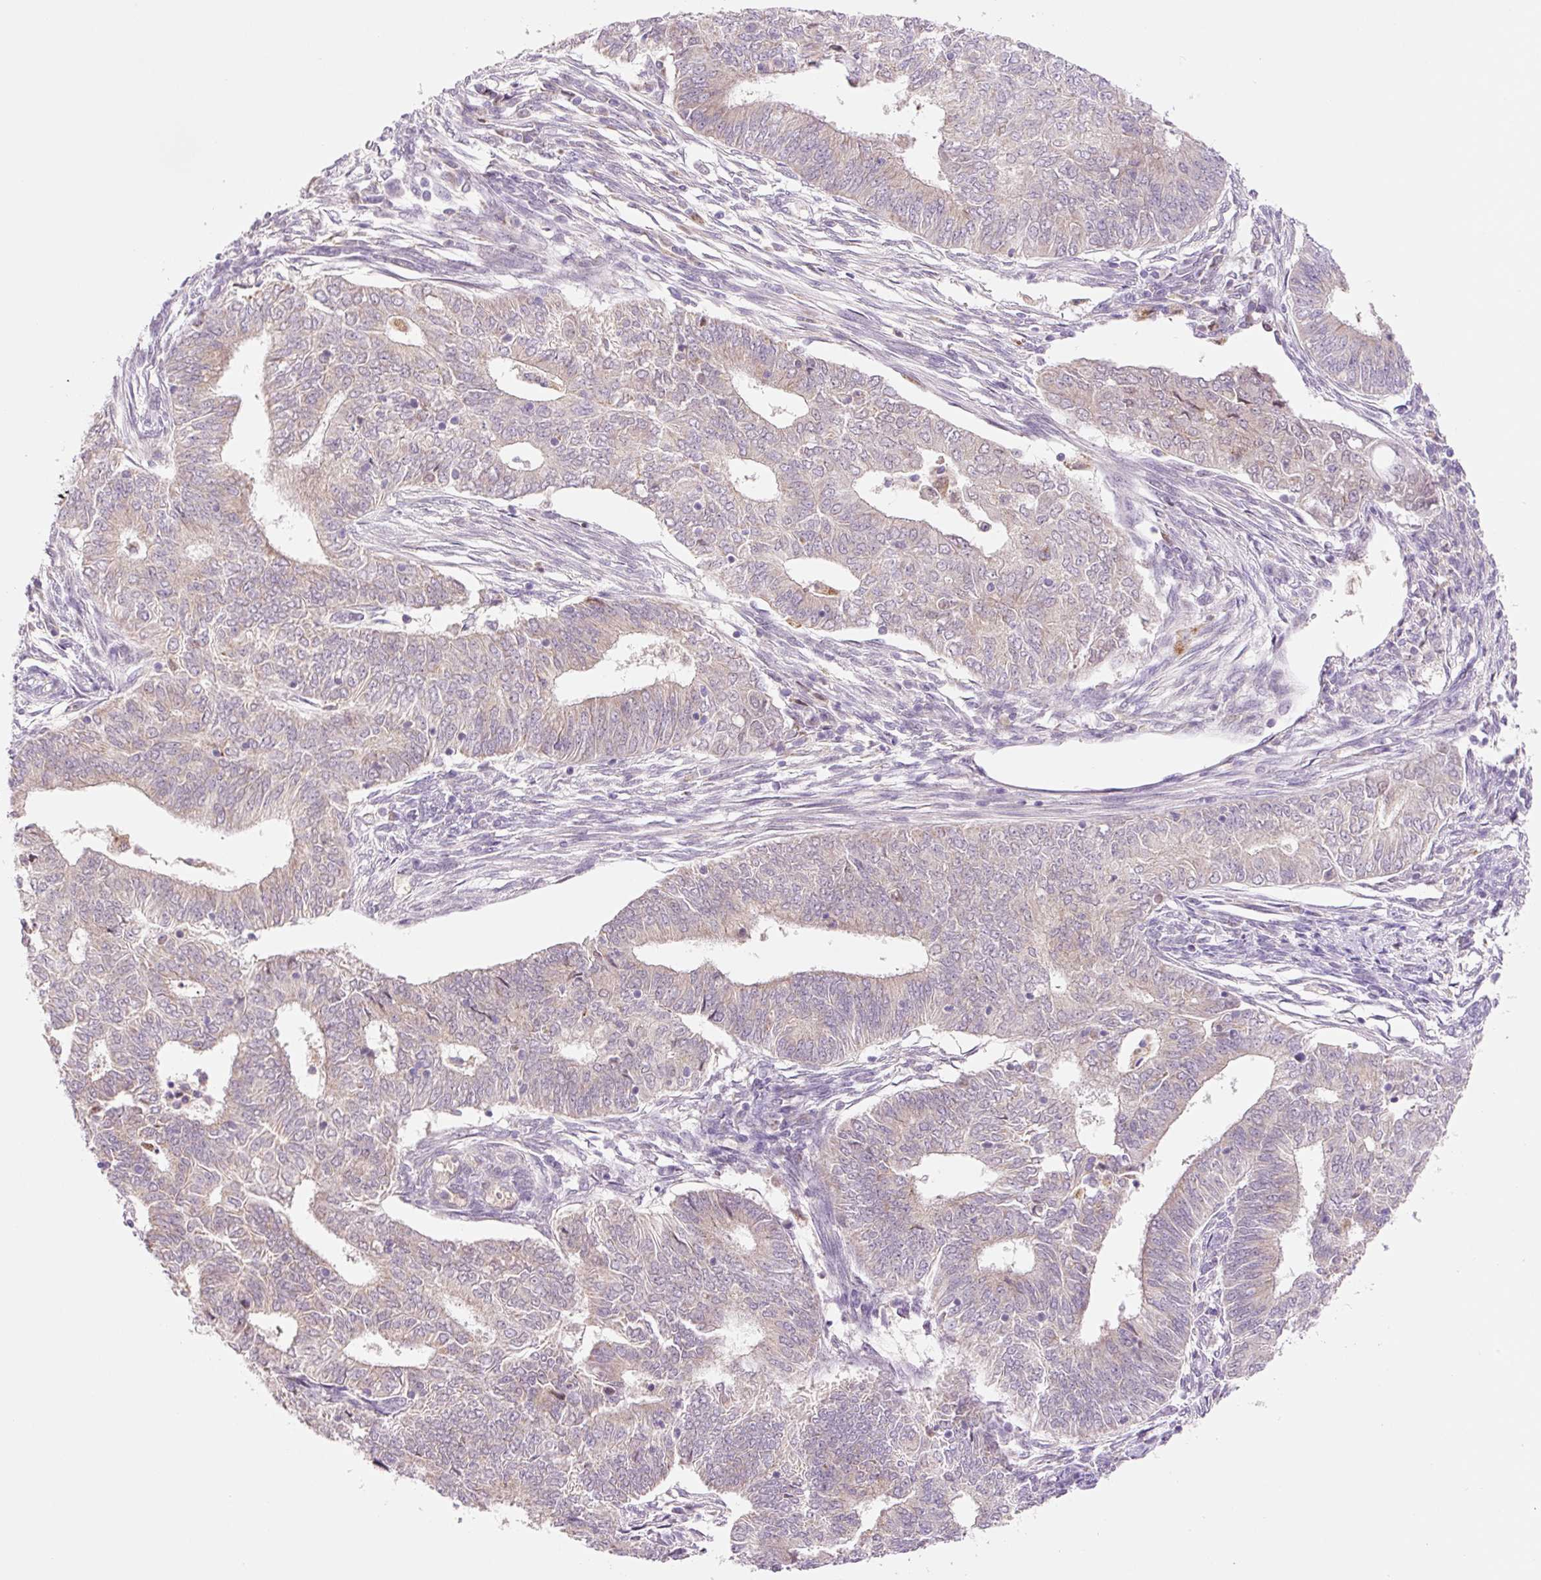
{"staining": {"intensity": "weak", "quantity": "<25%", "location": "cytoplasmic/membranous"}, "tissue": "endometrial cancer", "cell_type": "Tumor cells", "image_type": "cancer", "snomed": [{"axis": "morphology", "description": "Adenocarcinoma, NOS"}, {"axis": "topography", "description": "Endometrium"}], "caption": "The immunohistochemistry image has no significant positivity in tumor cells of endometrial cancer tissue.", "gene": "PCK2", "patient": {"sex": "female", "age": 62}}